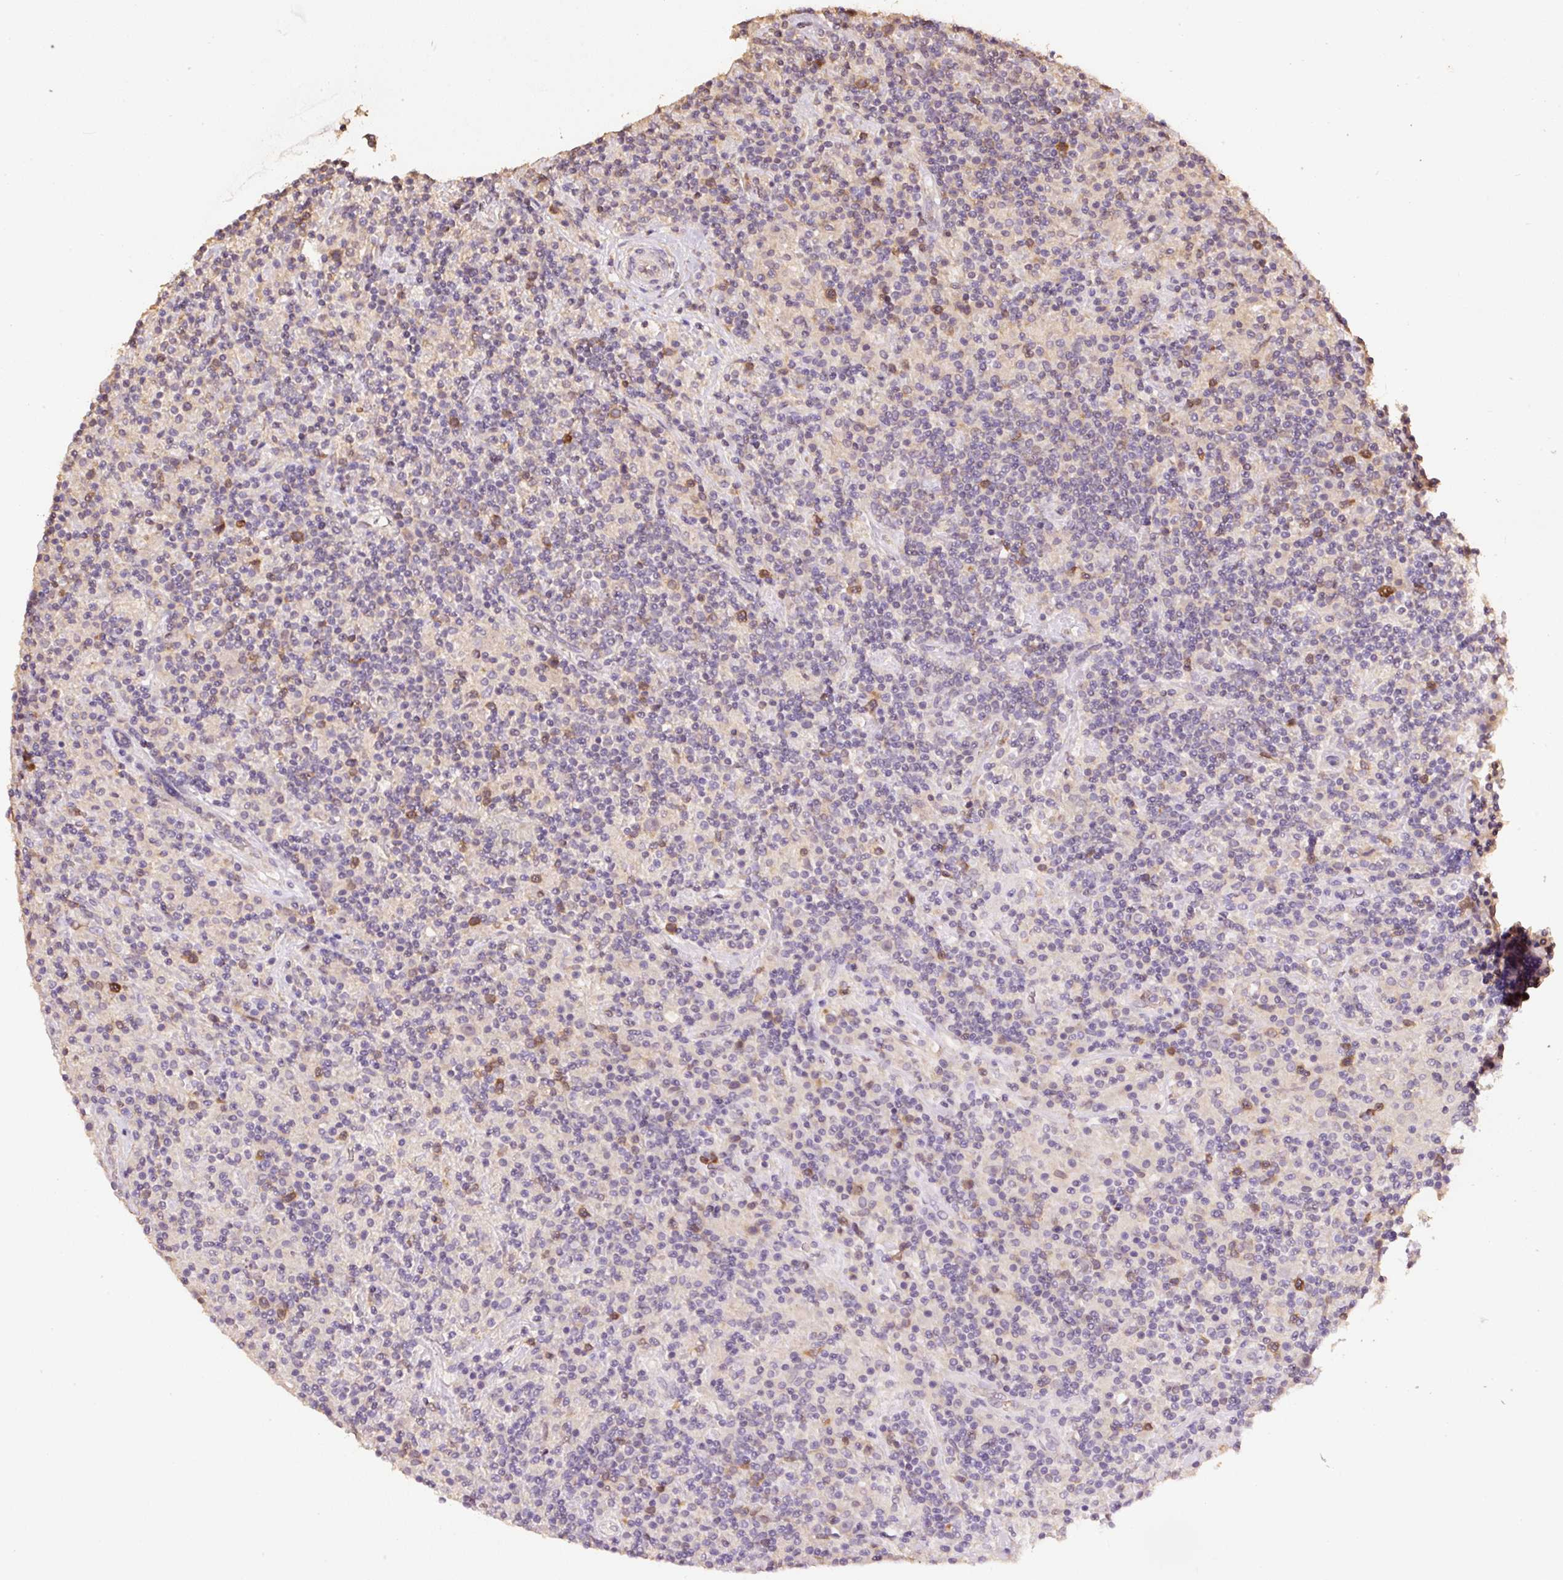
{"staining": {"intensity": "weak", "quantity": "<25%", "location": "nuclear"}, "tissue": "lymphoma", "cell_type": "Tumor cells", "image_type": "cancer", "snomed": [{"axis": "morphology", "description": "Hodgkin's disease, NOS"}, {"axis": "topography", "description": "Lymph node"}], "caption": "This is a histopathology image of immunohistochemistry staining of Hodgkin's disease, which shows no expression in tumor cells.", "gene": "HERC2", "patient": {"sex": "male", "age": 70}}